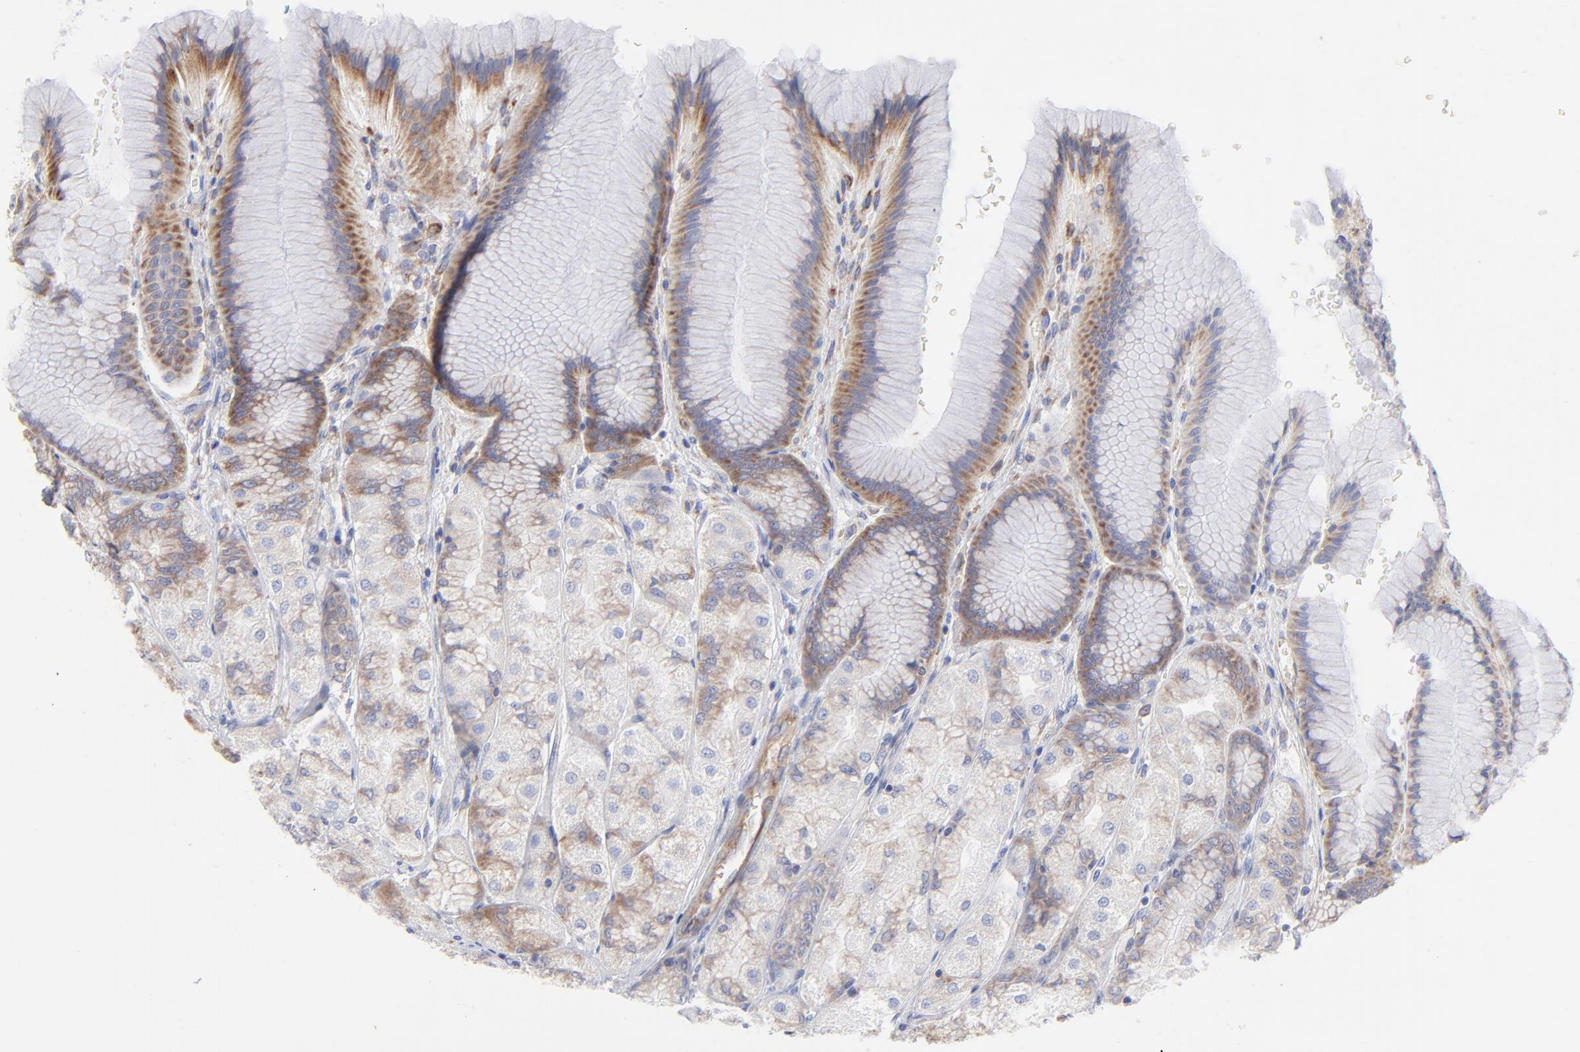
{"staining": {"intensity": "moderate", "quantity": "25%-75%", "location": "cytoplasmic/membranous"}, "tissue": "stomach", "cell_type": "Glandular cells", "image_type": "normal", "snomed": [{"axis": "morphology", "description": "Normal tissue, NOS"}, {"axis": "morphology", "description": "Adenocarcinoma, NOS"}, {"axis": "topography", "description": "Stomach"}, {"axis": "topography", "description": "Stomach, lower"}], "caption": "Immunohistochemistry (IHC) staining of benign stomach, which exhibits medium levels of moderate cytoplasmic/membranous expression in approximately 25%-75% of glandular cells indicating moderate cytoplasmic/membranous protein staining. The staining was performed using DAB (brown) for protein detection and nuclei were counterstained in hematoxylin (blue).", "gene": "EIF2AK2", "patient": {"sex": "female", "age": 65}}